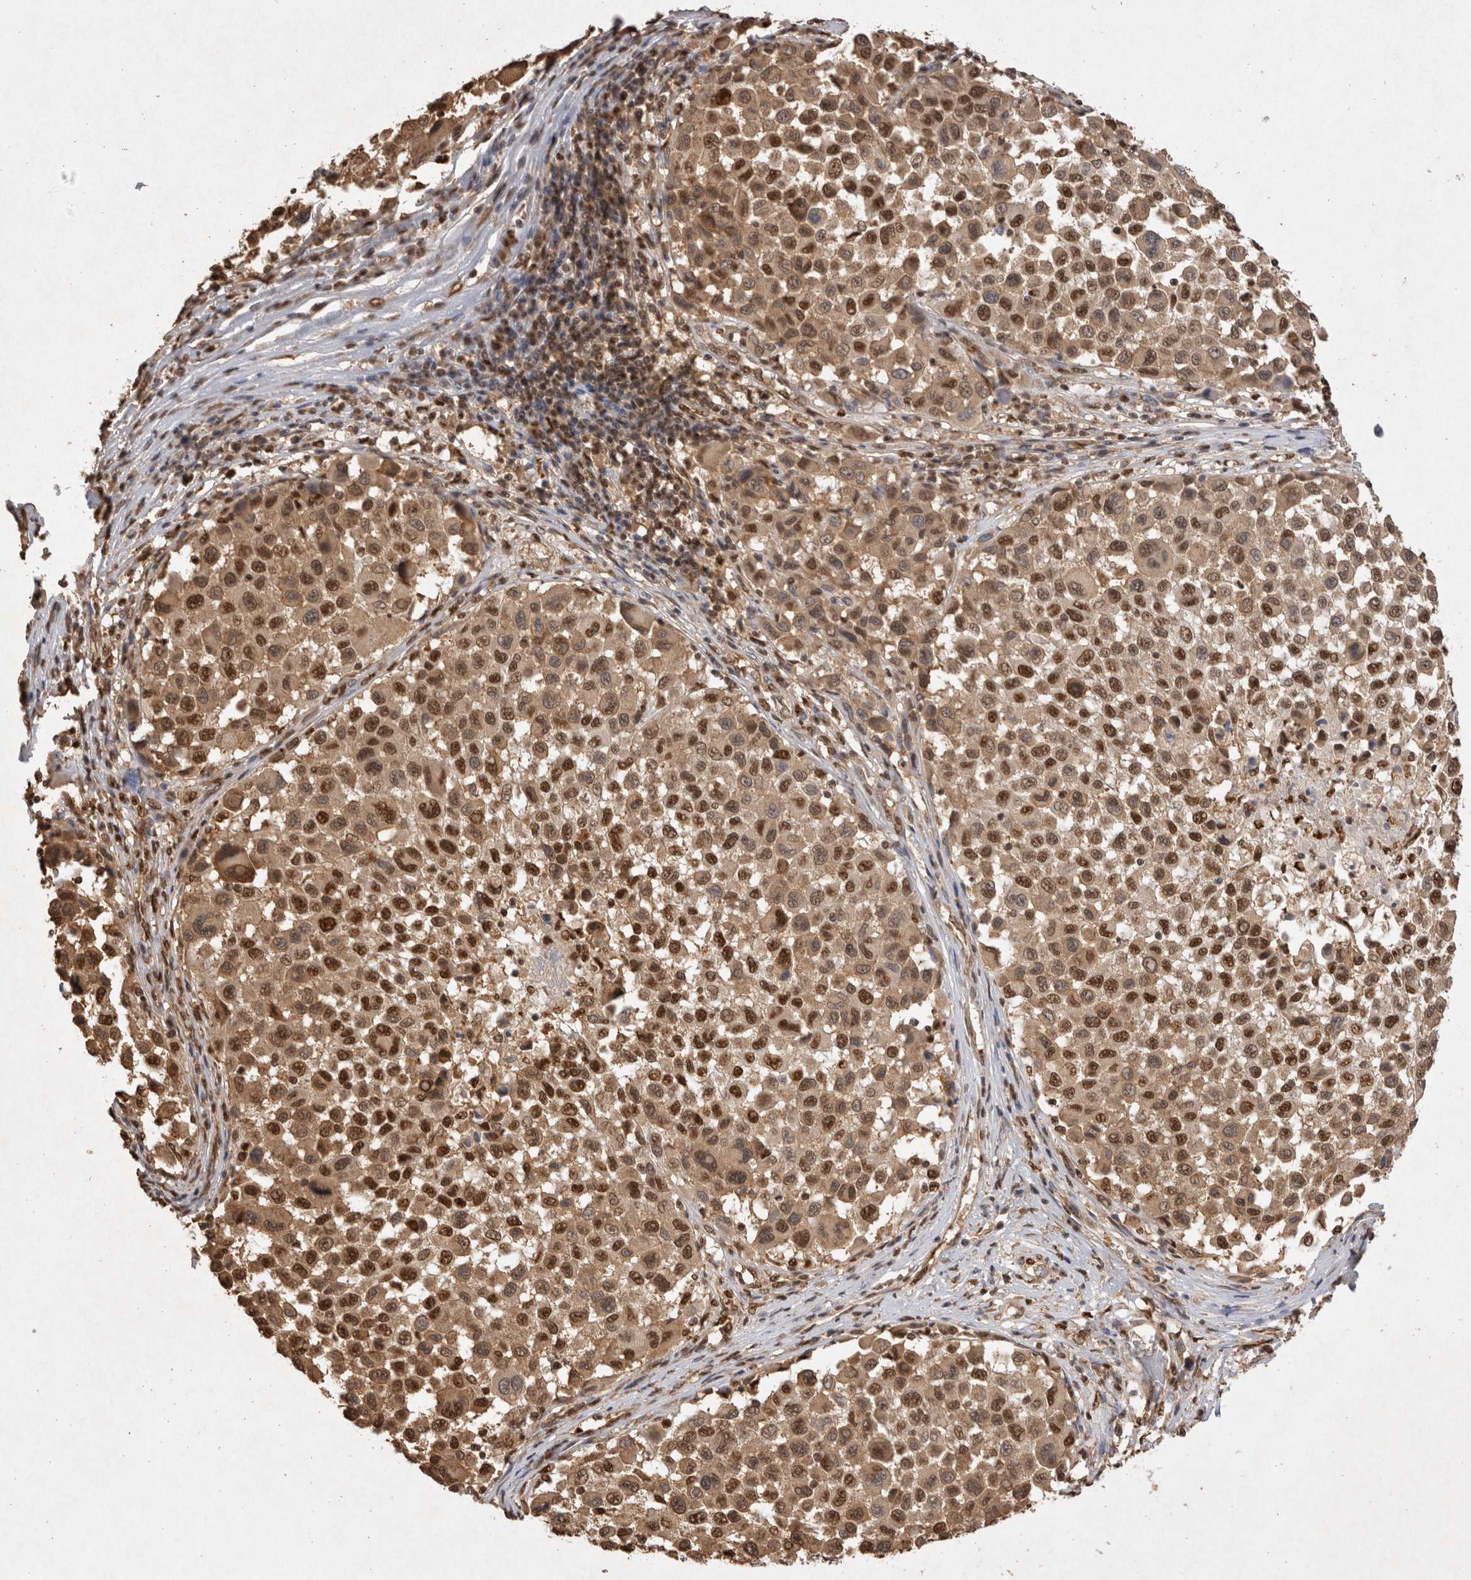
{"staining": {"intensity": "moderate", "quantity": ">75%", "location": "nuclear"}, "tissue": "melanoma", "cell_type": "Tumor cells", "image_type": "cancer", "snomed": [{"axis": "morphology", "description": "Malignant melanoma, Metastatic site"}, {"axis": "topography", "description": "Lymph node"}], "caption": "Immunohistochemical staining of human melanoma displays medium levels of moderate nuclear staining in approximately >75% of tumor cells.", "gene": "HDGF", "patient": {"sex": "male", "age": 61}}